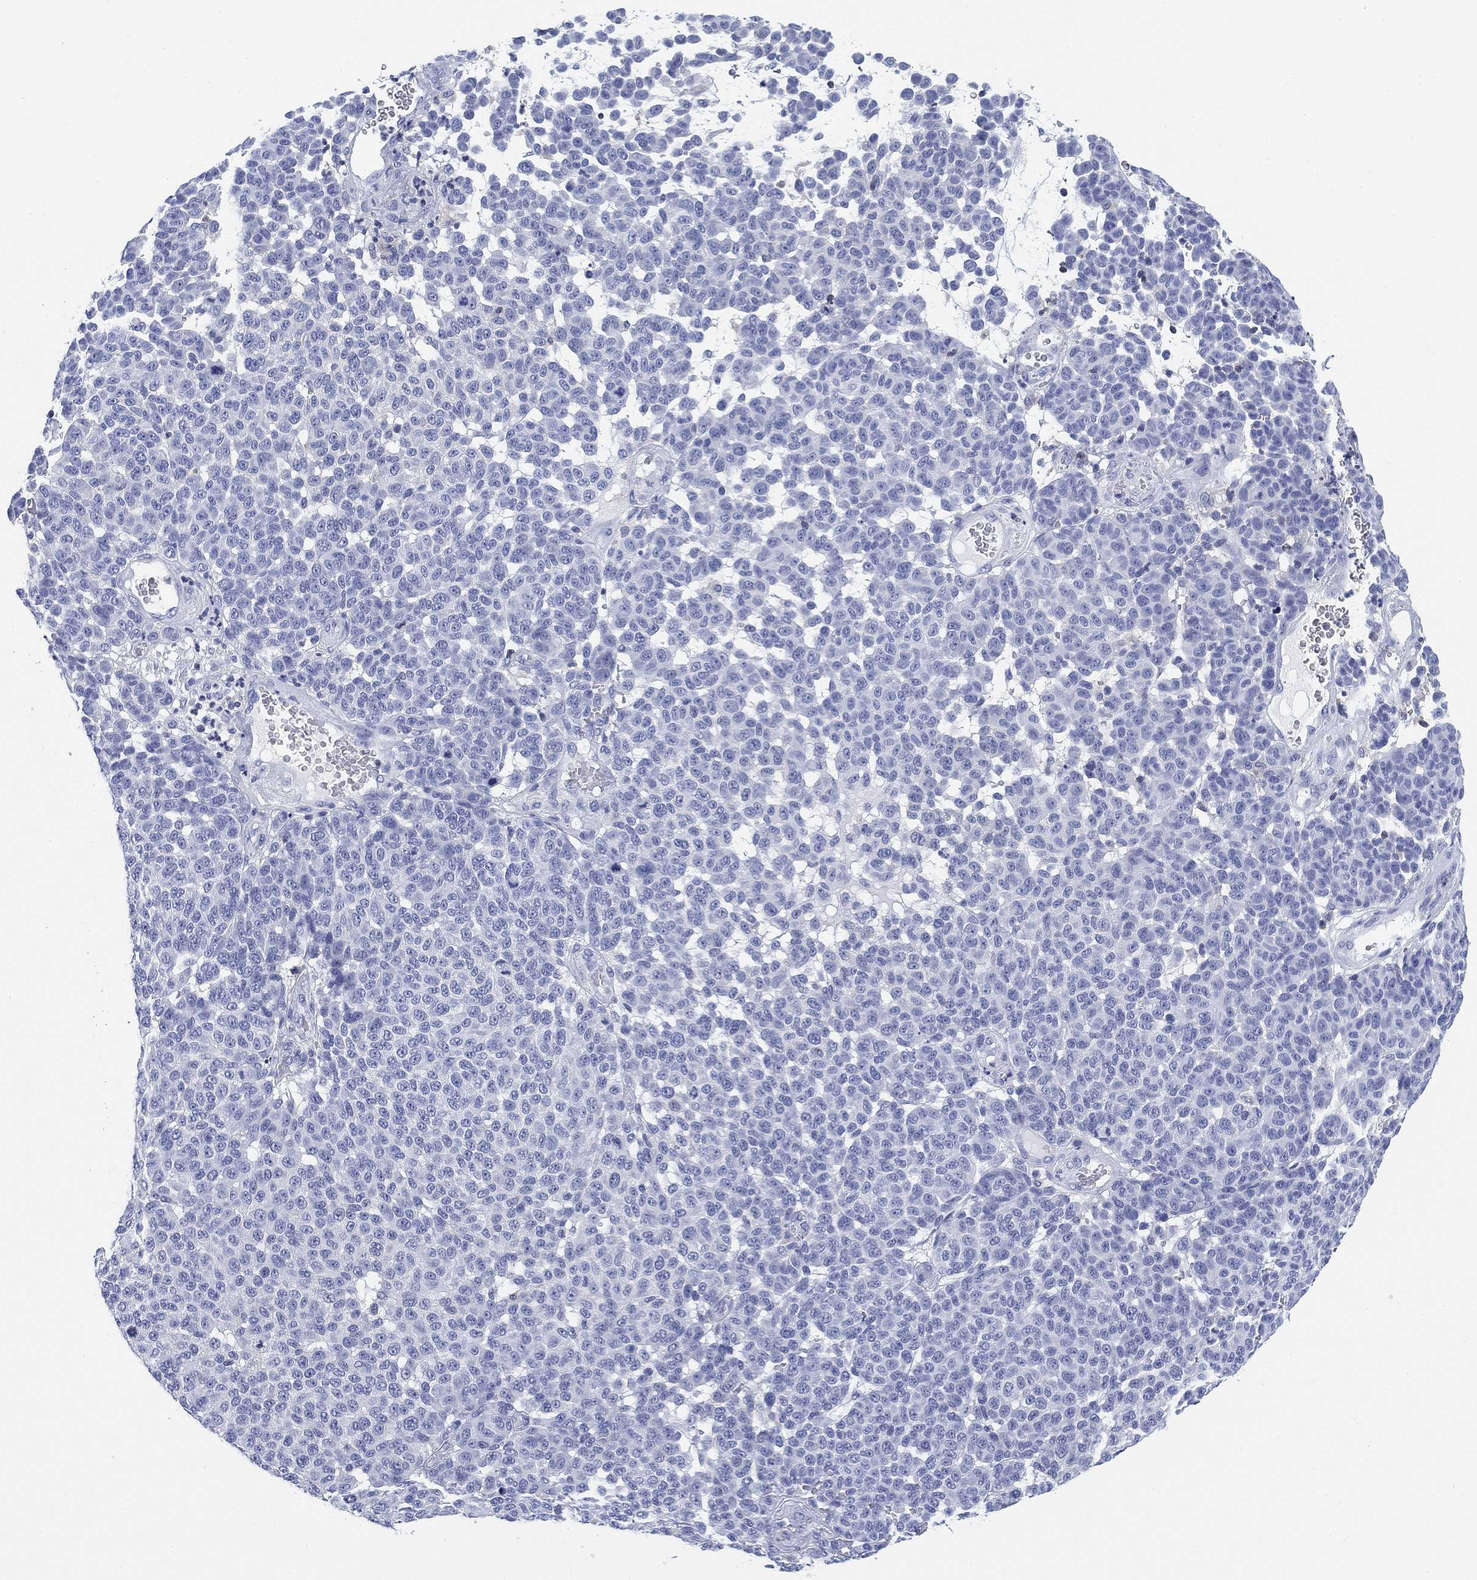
{"staining": {"intensity": "negative", "quantity": "none", "location": "none"}, "tissue": "melanoma", "cell_type": "Tumor cells", "image_type": "cancer", "snomed": [{"axis": "morphology", "description": "Malignant melanoma, NOS"}, {"axis": "topography", "description": "Skin"}], "caption": "The photomicrograph demonstrates no significant staining in tumor cells of melanoma.", "gene": "FYB1", "patient": {"sex": "male", "age": 59}}